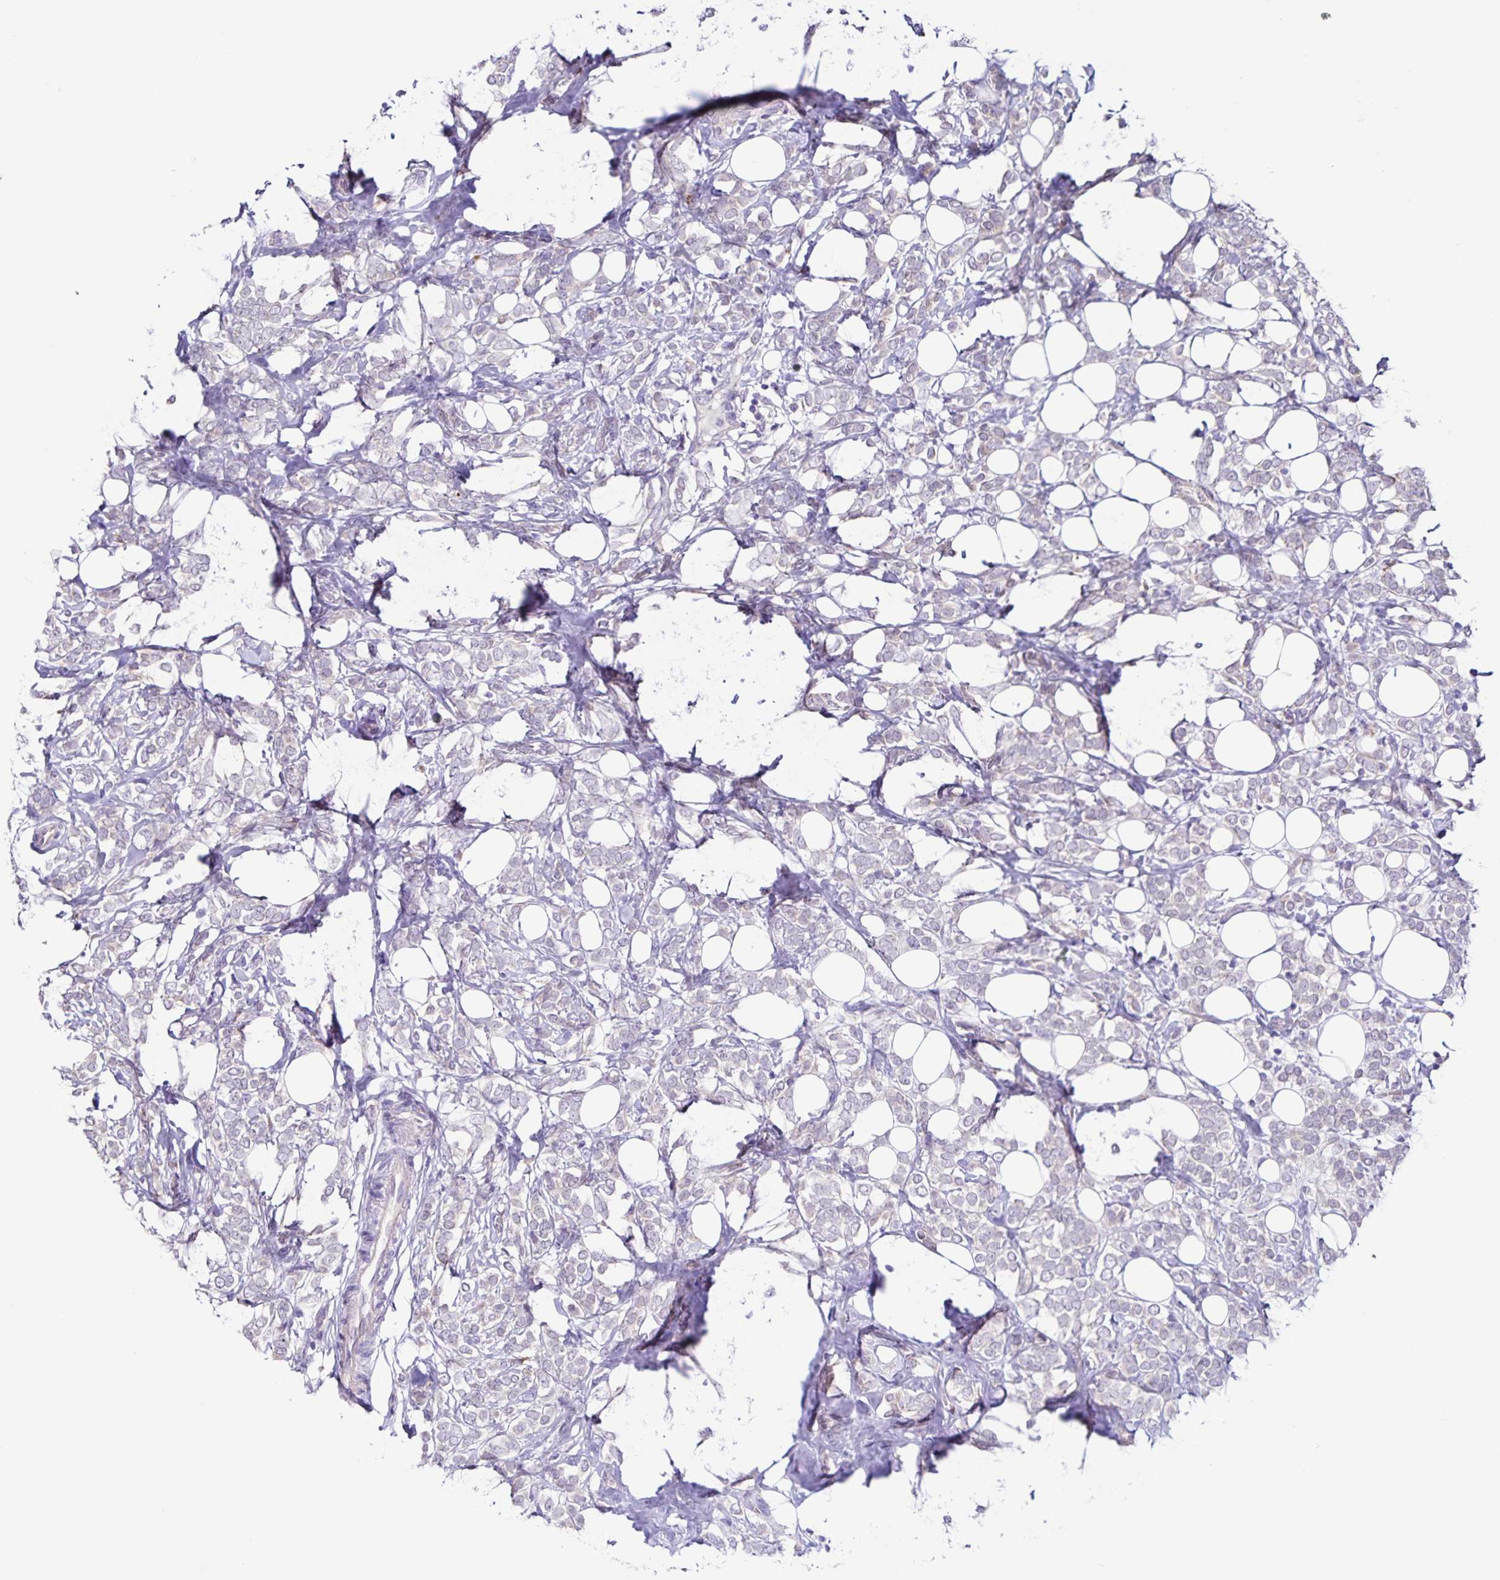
{"staining": {"intensity": "negative", "quantity": "none", "location": "none"}, "tissue": "breast cancer", "cell_type": "Tumor cells", "image_type": "cancer", "snomed": [{"axis": "morphology", "description": "Lobular carcinoma"}, {"axis": "topography", "description": "Breast"}], "caption": "Immunohistochemistry (IHC) of human breast cancer (lobular carcinoma) demonstrates no positivity in tumor cells.", "gene": "RNFT2", "patient": {"sex": "female", "age": 49}}